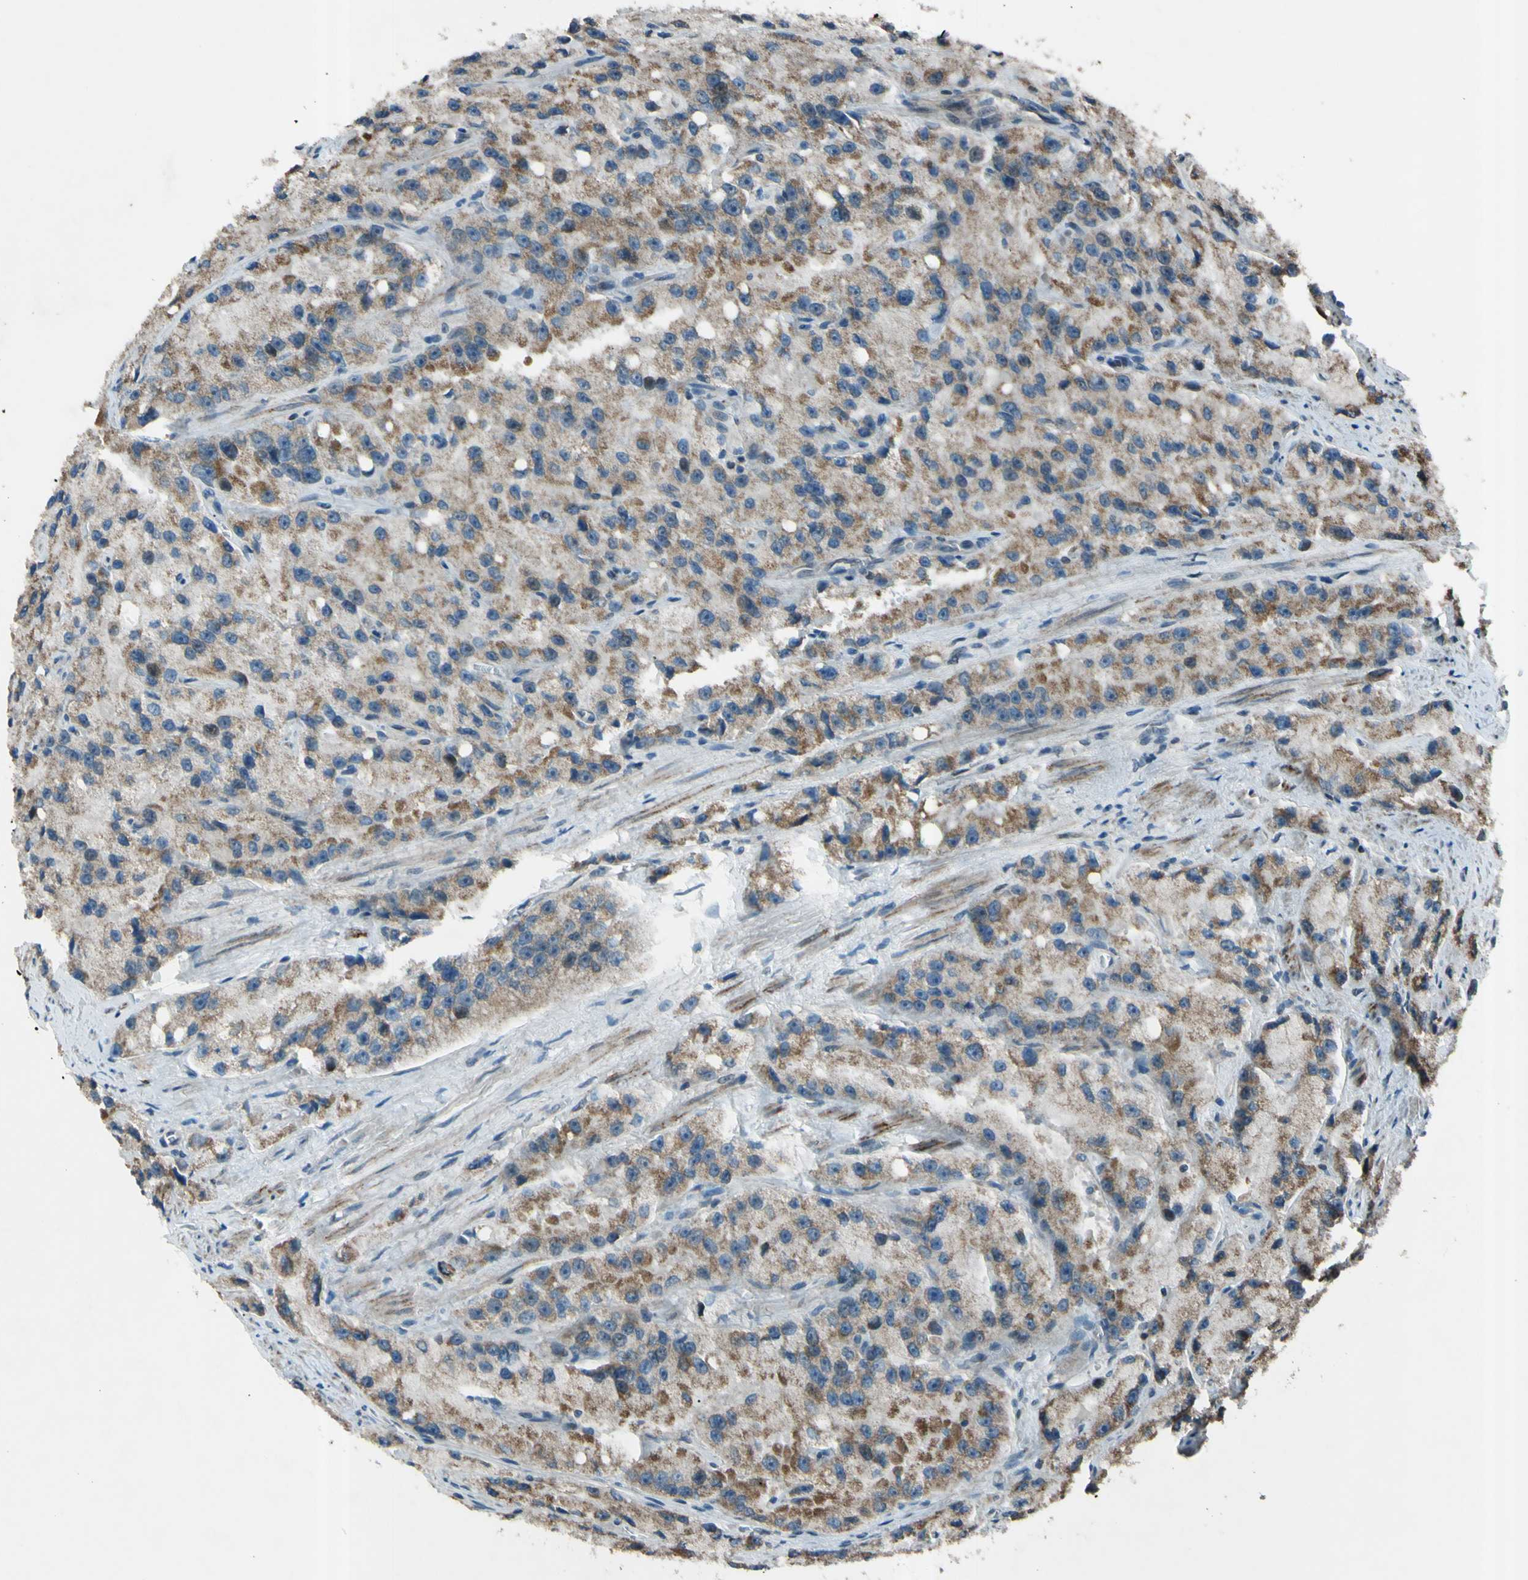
{"staining": {"intensity": "moderate", "quantity": "25%-75%", "location": "cytoplasmic/membranous"}, "tissue": "prostate cancer", "cell_type": "Tumor cells", "image_type": "cancer", "snomed": [{"axis": "morphology", "description": "Adenocarcinoma, High grade"}, {"axis": "topography", "description": "Prostate"}], "caption": "Brown immunohistochemical staining in human adenocarcinoma (high-grade) (prostate) reveals moderate cytoplasmic/membranous staining in about 25%-75% of tumor cells.", "gene": "ACOT8", "patient": {"sex": "male", "age": 58}}